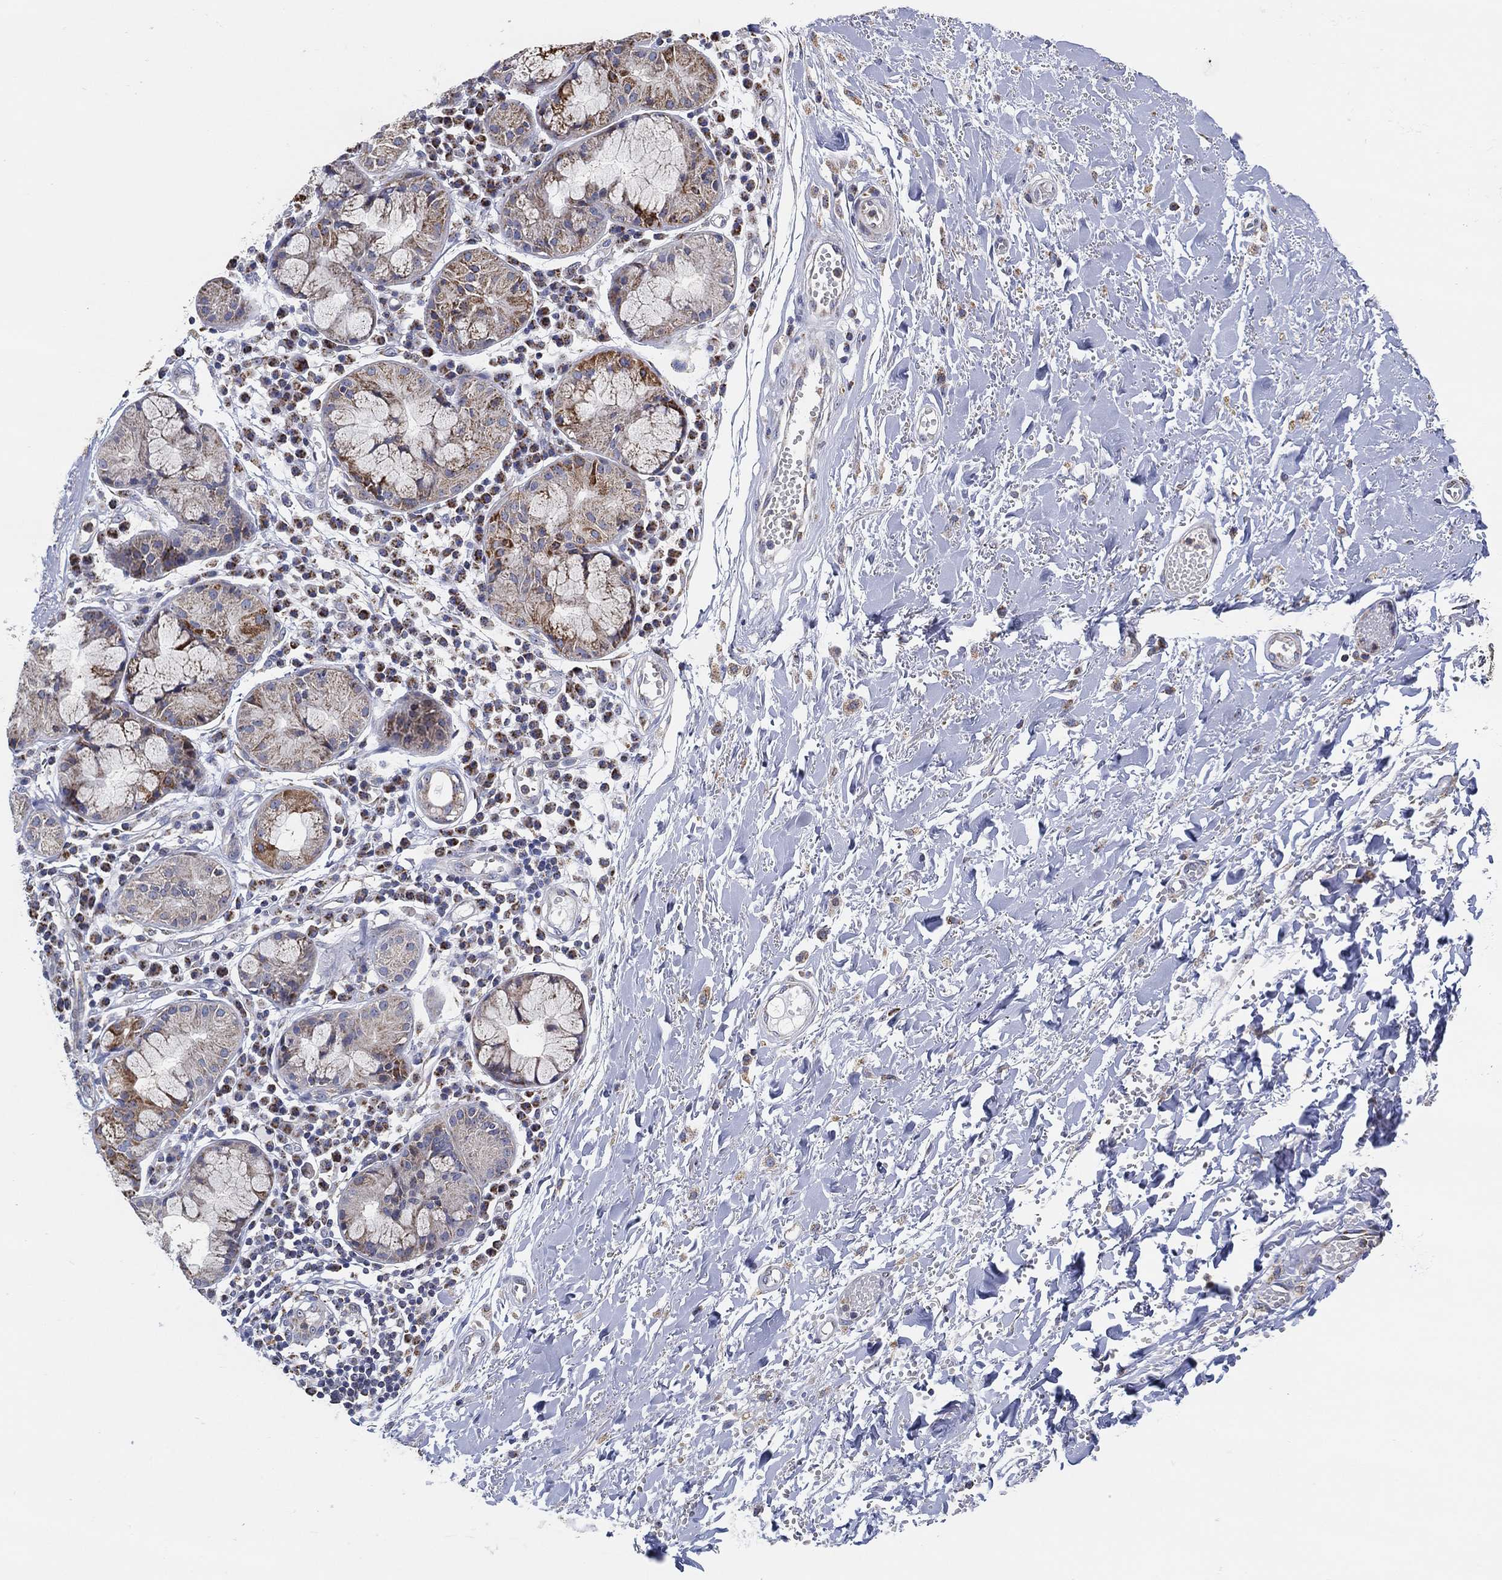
{"staining": {"intensity": "negative", "quantity": "none", "location": "none"}, "tissue": "soft tissue", "cell_type": "Fibroblasts", "image_type": "normal", "snomed": [{"axis": "morphology", "description": "Normal tissue, NOS"}, {"axis": "topography", "description": "Cartilage tissue"}], "caption": "Immunohistochemistry (IHC) histopathology image of unremarkable human soft tissue stained for a protein (brown), which demonstrates no expression in fibroblasts. Nuclei are stained in blue.", "gene": "GCAT", "patient": {"sex": "male", "age": 81}}